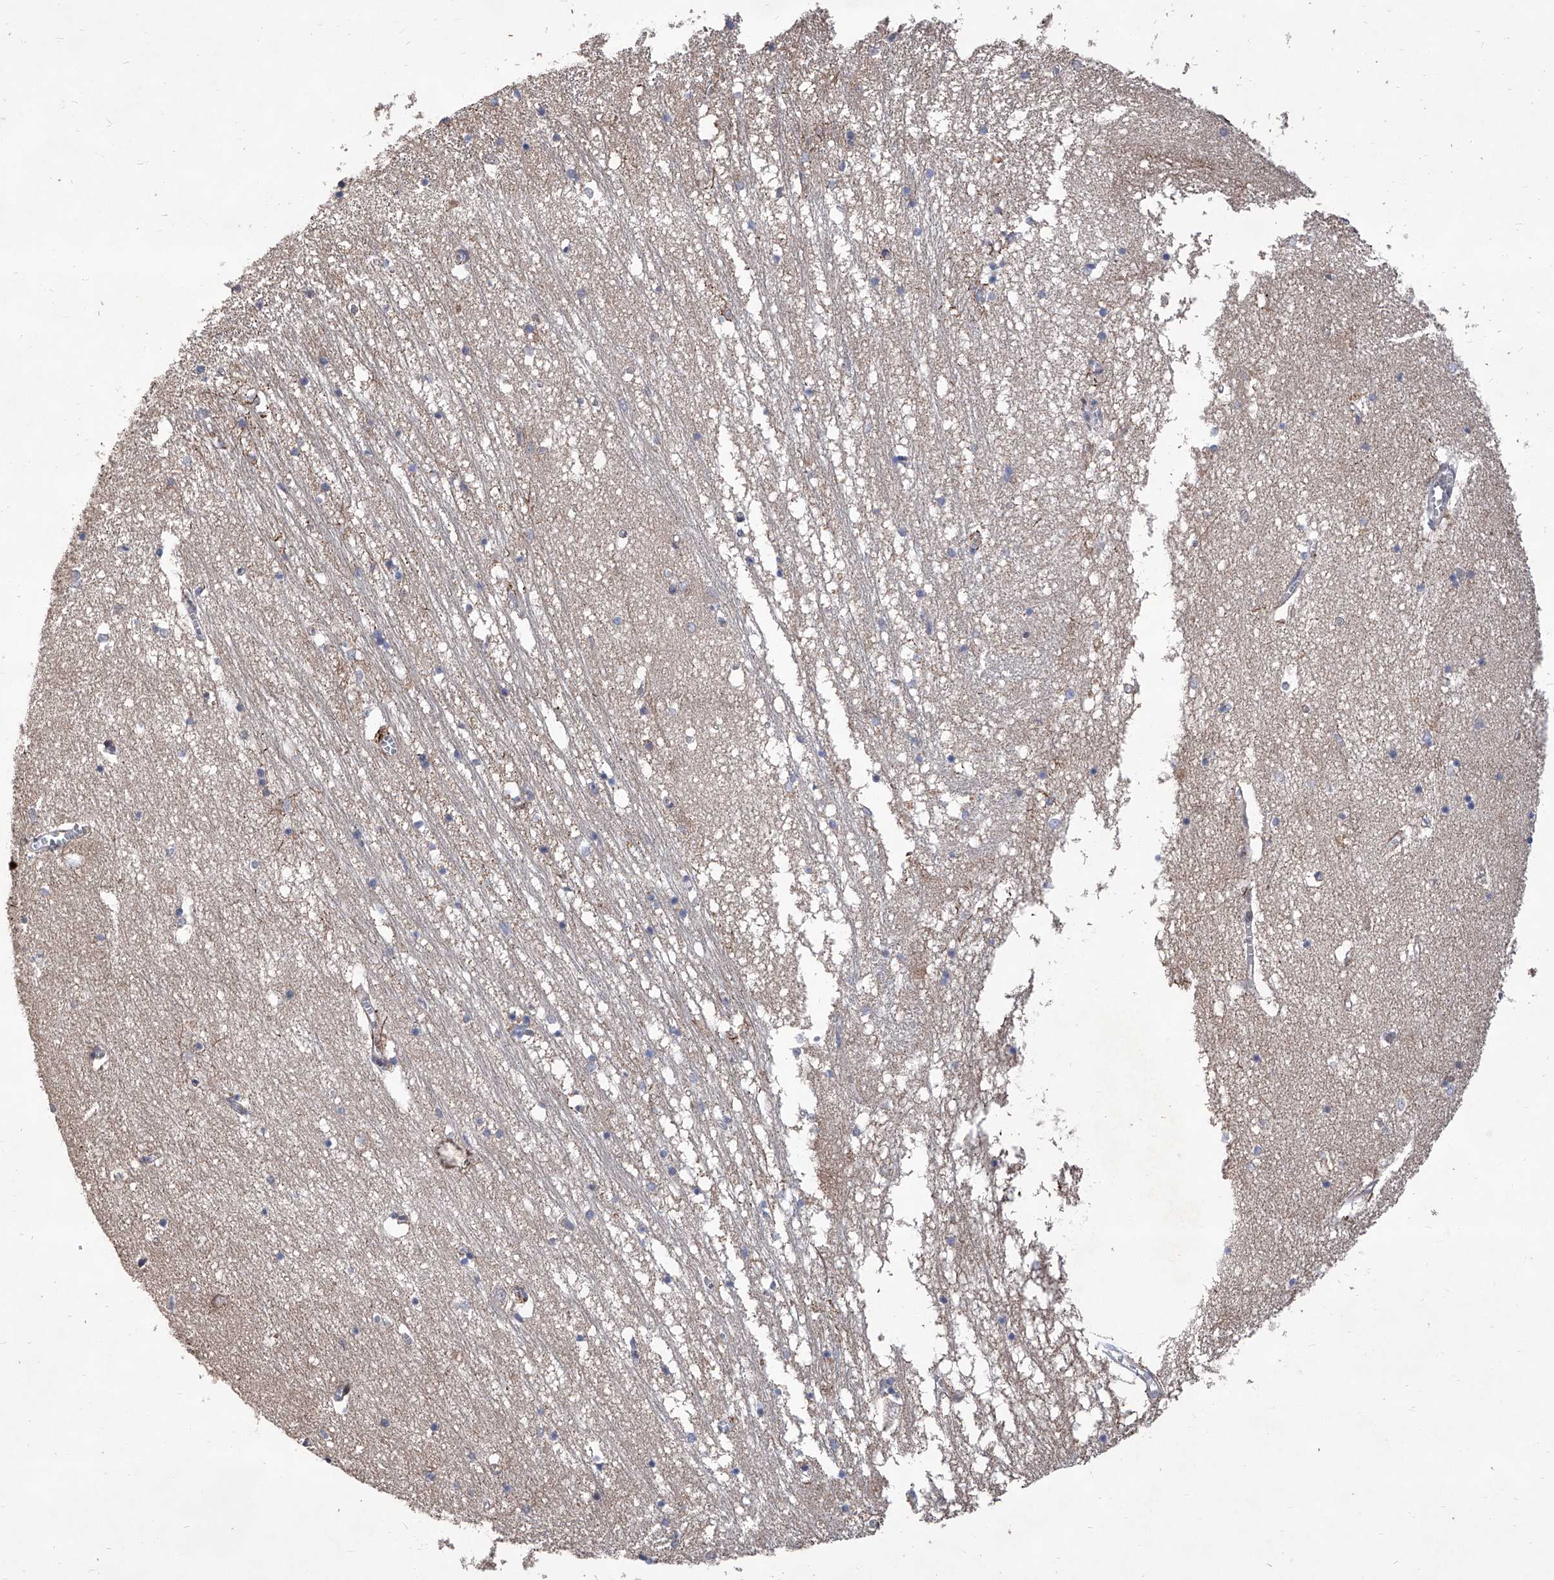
{"staining": {"intensity": "negative", "quantity": "none", "location": "none"}, "tissue": "hippocampus", "cell_type": "Glial cells", "image_type": "normal", "snomed": [{"axis": "morphology", "description": "Normal tissue, NOS"}, {"axis": "topography", "description": "Hippocampus"}], "caption": "Glial cells show no significant protein staining in unremarkable hippocampus.", "gene": "FARP2", "patient": {"sex": "male", "age": 70}}